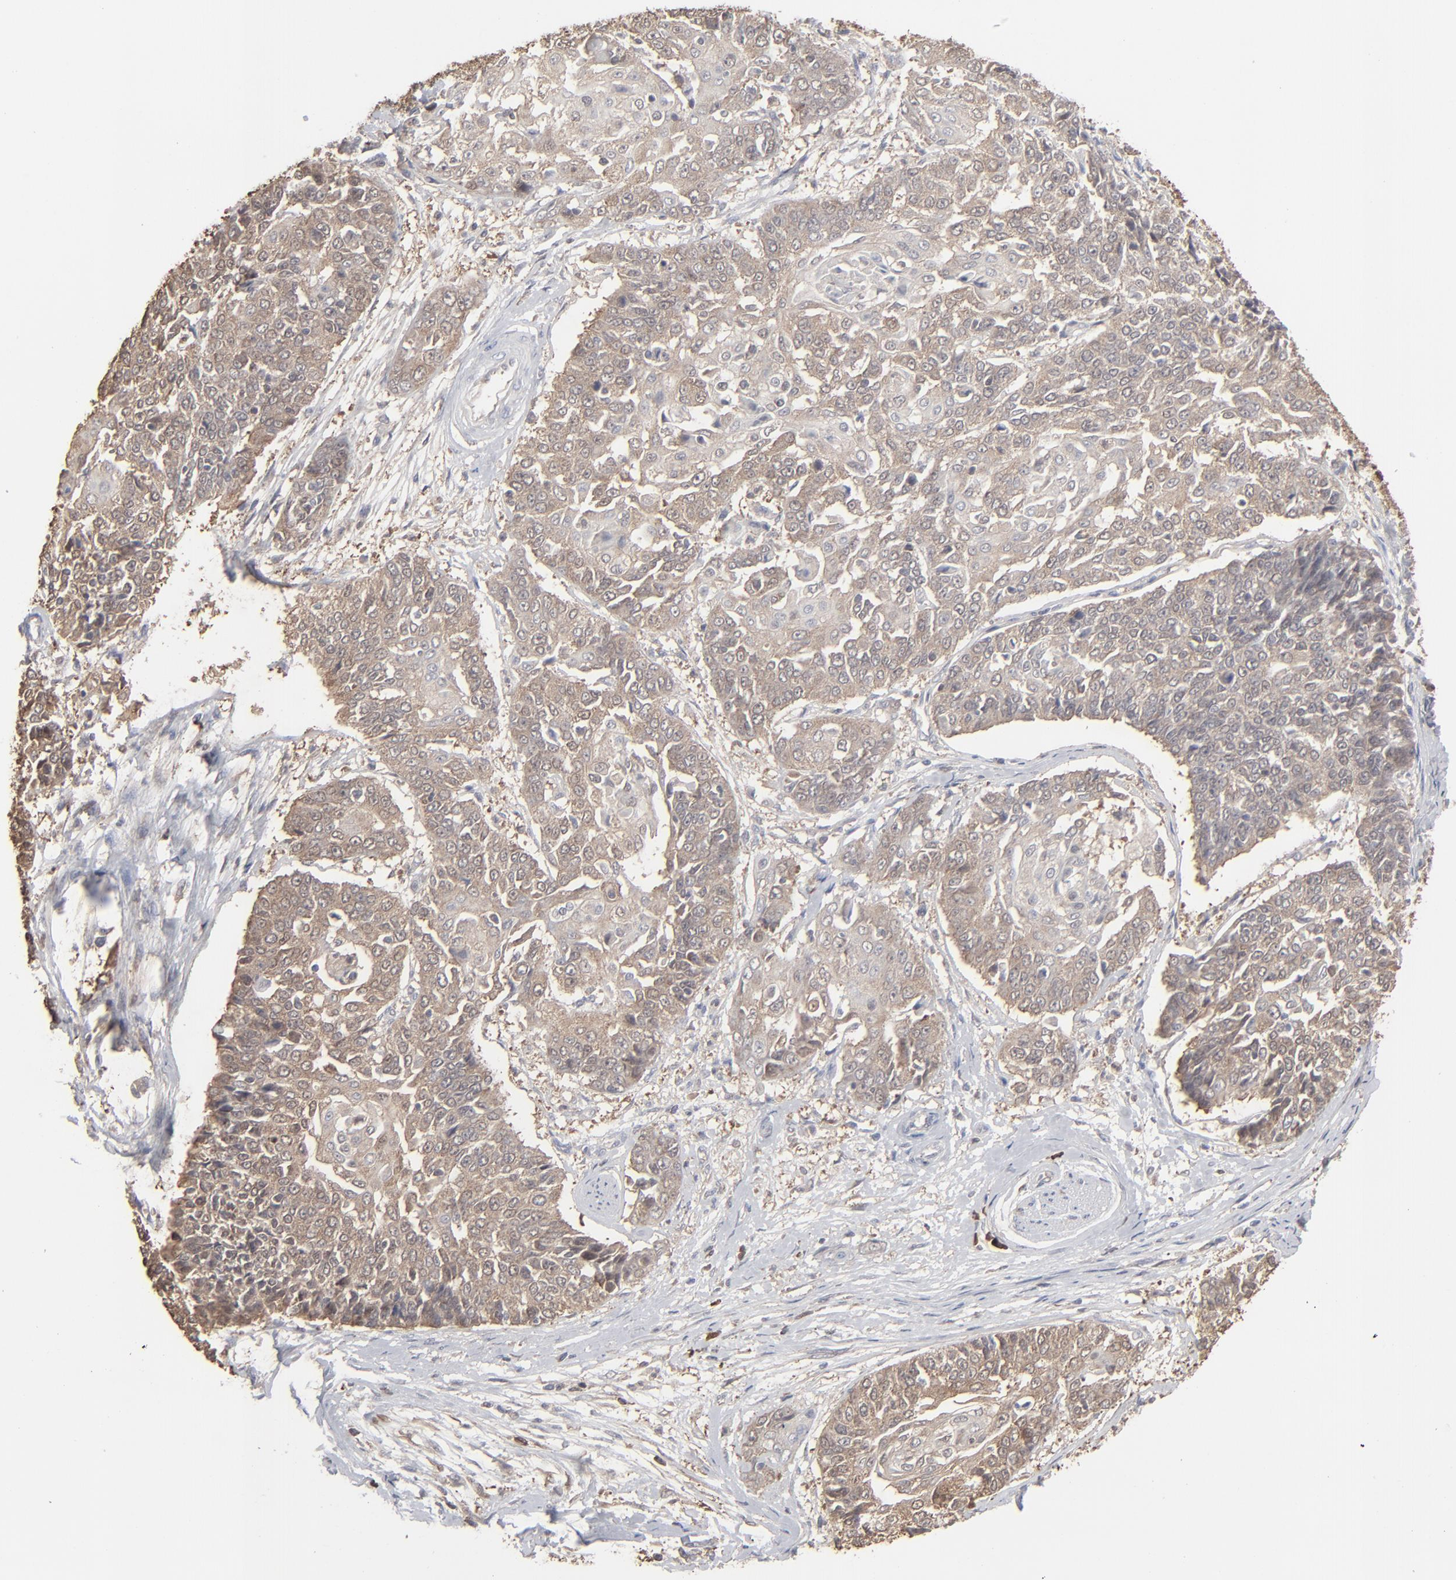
{"staining": {"intensity": "moderate", "quantity": ">75%", "location": "cytoplasmic/membranous"}, "tissue": "cervical cancer", "cell_type": "Tumor cells", "image_type": "cancer", "snomed": [{"axis": "morphology", "description": "Squamous cell carcinoma, NOS"}, {"axis": "topography", "description": "Cervix"}], "caption": "The immunohistochemical stain shows moderate cytoplasmic/membranous staining in tumor cells of squamous cell carcinoma (cervical) tissue. Immunohistochemistry (ihc) stains the protein in brown and the nuclei are stained blue.", "gene": "NME1-NME2", "patient": {"sex": "female", "age": 64}}